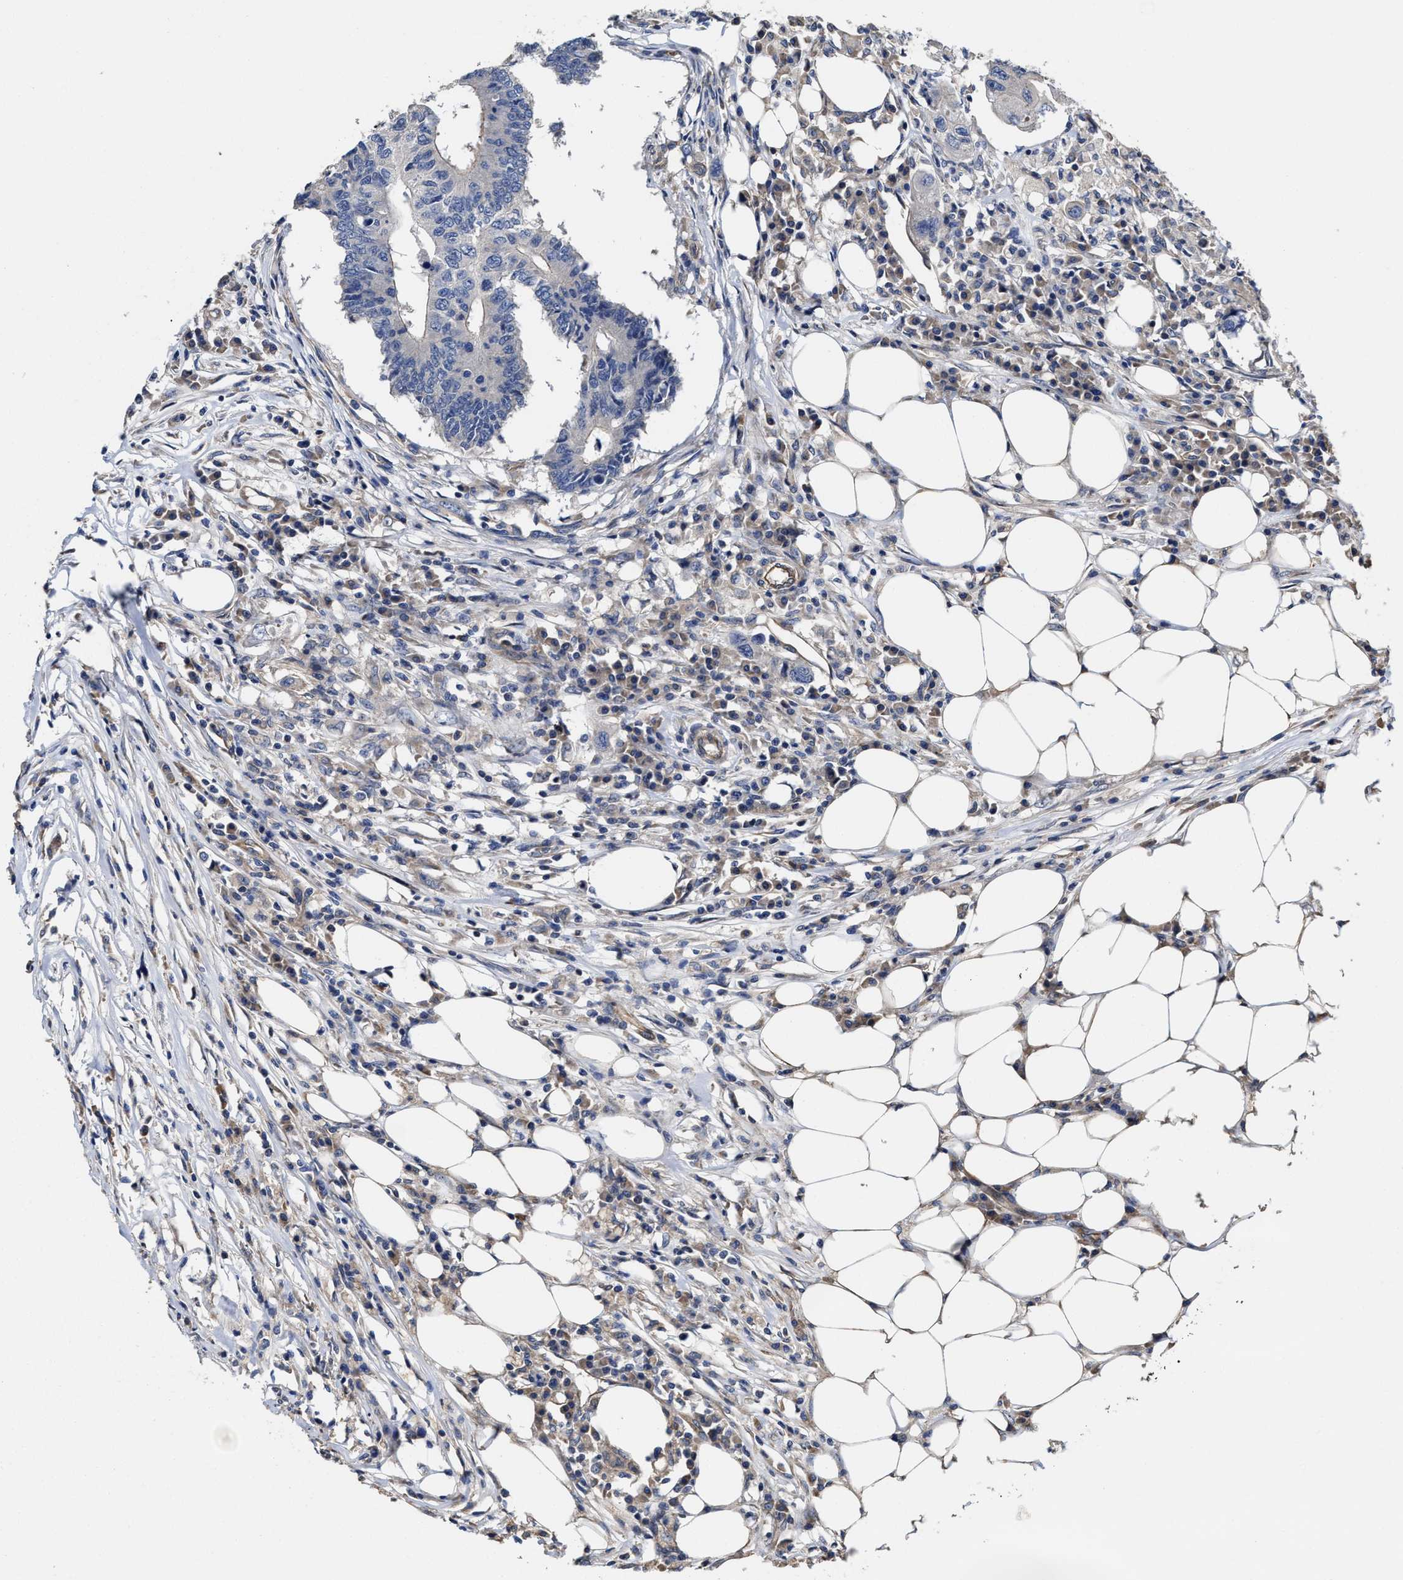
{"staining": {"intensity": "negative", "quantity": "none", "location": "none"}, "tissue": "colorectal cancer", "cell_type": "Tumor cells", "image_type": "cancer", "snomed": [{"axis": "morphology", "description": "Adenocarcinoma, NOS"}, {"axis": "topography", "description": "Colon"}], "caption": "IHC of human adenocarcinoma (colorectal) shows no staining in tumor cells. (Brightfield microscopy of DAB IHC at high magnification).", "gene": "TRAF6", "patient": {"sex": "male", "age": 71}}